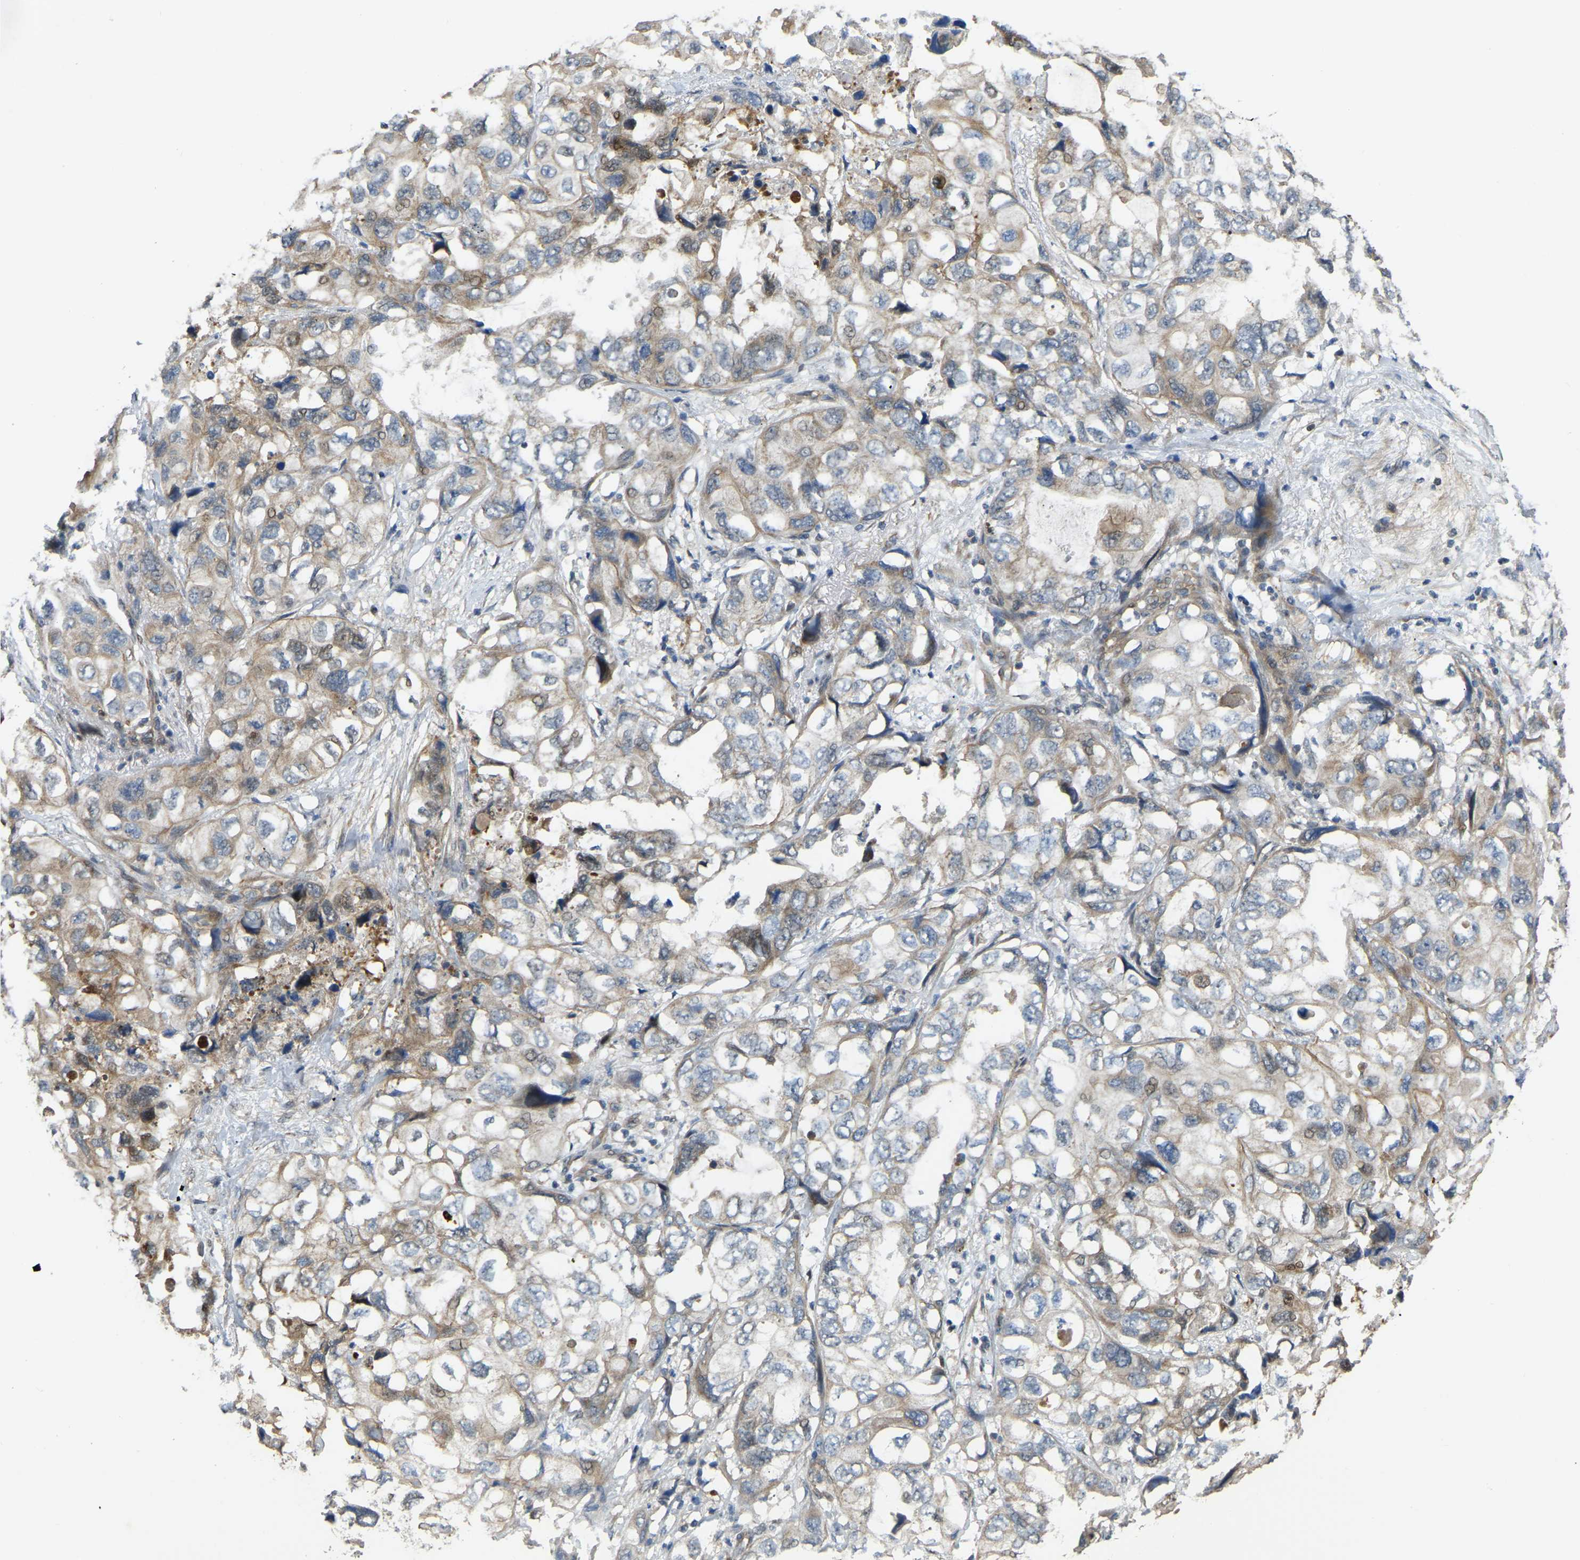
{"staining": {"intensity": "moderate", "quantity": "25%-75%", "location": "cytoplasmic/membranous"}, "tissue": "lung cancer", "cell_type": "Tumor cells", "image_type": "cancer", "snomed": [{"axis": "morphology", "description": "Squamous cell carcinoma, NOS"}, {"axis": "topography", "description": "Lung"}], "caption": "Tumor cells display medium levels of moderate cytoplasmic/membranous expression in about 25%-75% of cells in lung cancer (squamous cell carcinoma).", "gene": "C21orf91", "patient": {"sex": "female", "age": 73}}